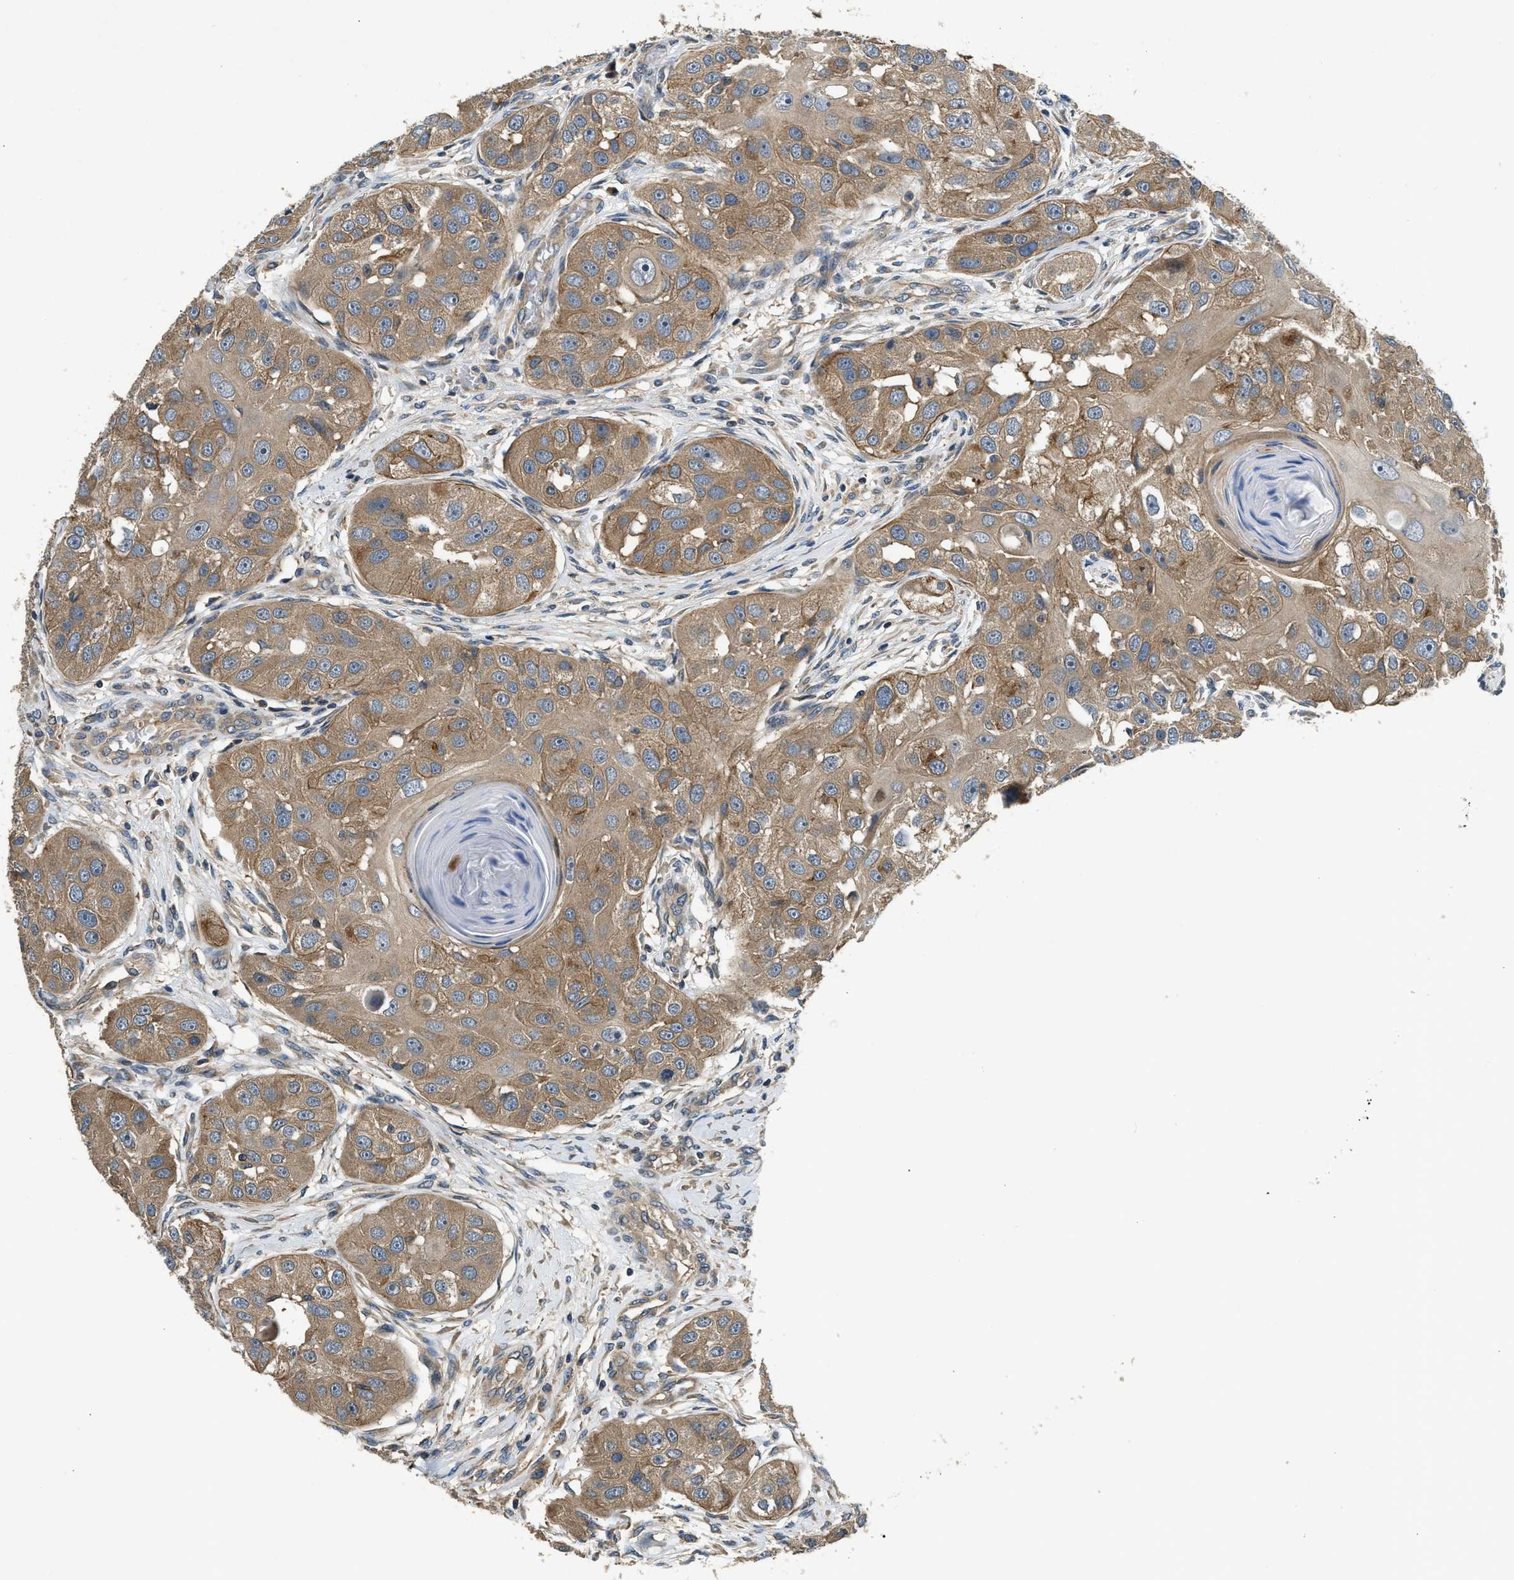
{"staining": {"intensity": "moderate", "quantity": ">75%", "location": "cytoplasmic/membranous"}, "tissue": "head and neck cancer", "cell_type": "Tumor cells", "image_type": "cancer", "snomed": [{"axis": "morphology", "description": "Normal tissue, NOS"}, {"axis": "morphology", "description": "Squamous cell carcinoma, NOS"}, {"axis": "topography", "description": "Skeletal muscle"}, {"axis": "topography", "description": "Head-Neck"}], "caption": "Moderate cytoplasmic/membranous staining is seen in about >75% of tumor cells in squamous cell carcinoma (head and neck). (brown staining indicates protein expression, while blue staining denotes nuclei).", "gene": "IL3RA", "patient": {"sex": "male", "age": 51}}